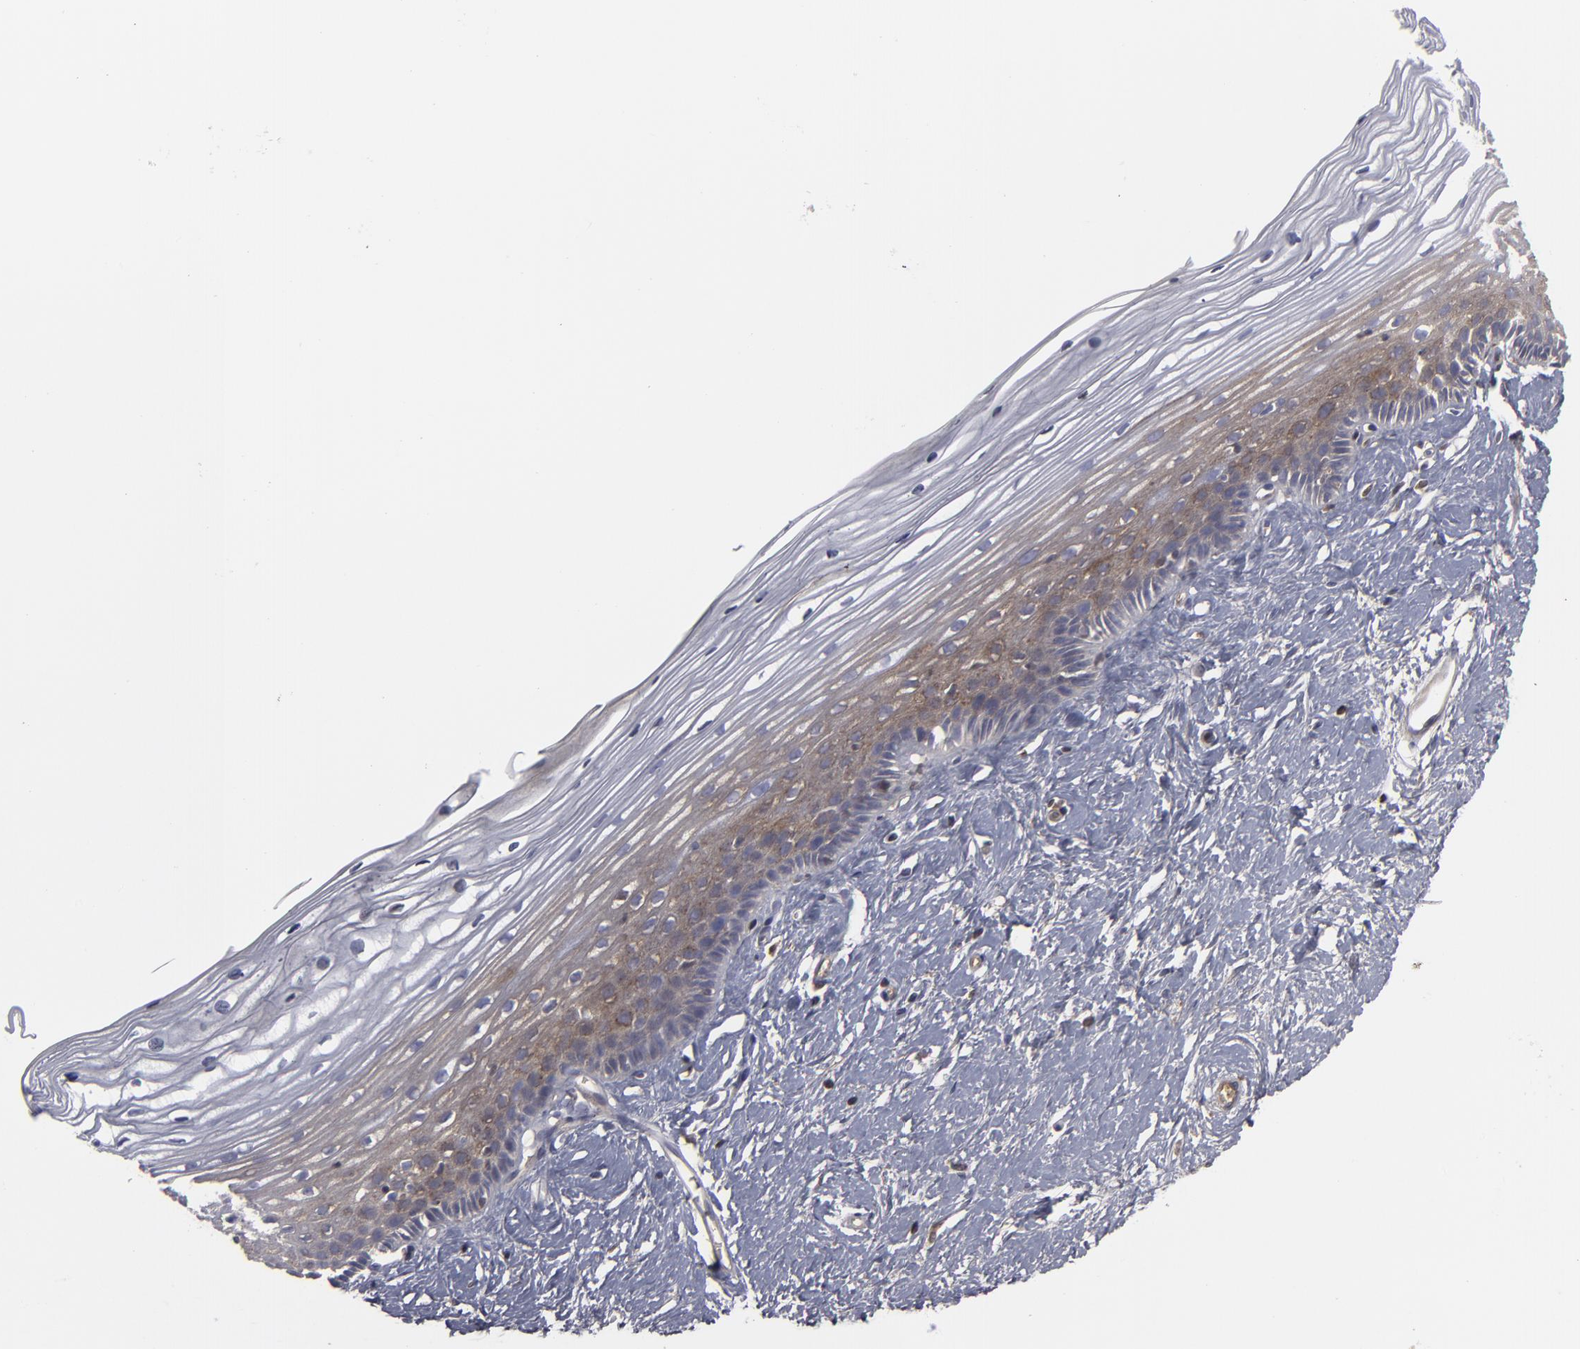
{"staining": {"intensity": "moderate", "quantity": "25%-75%", "location": "cytoplasmic/membranous"}, "tissue": "cervix", "cell_type": "Glandular cells", "image_type": "normal", "snomed": [{"axis": "morphology", "description": "Normal tissue, NOS"}, {"axis": "topography", "description": "Cervix"}], "caption": "Cervix stained for a protein (brown) displays moderate cytoplasmic/membranous positive positivity in approximately 25%-75% of glandular cells.", "gene": "LRG1", "patient": {"sex": "female", "age": 40}}